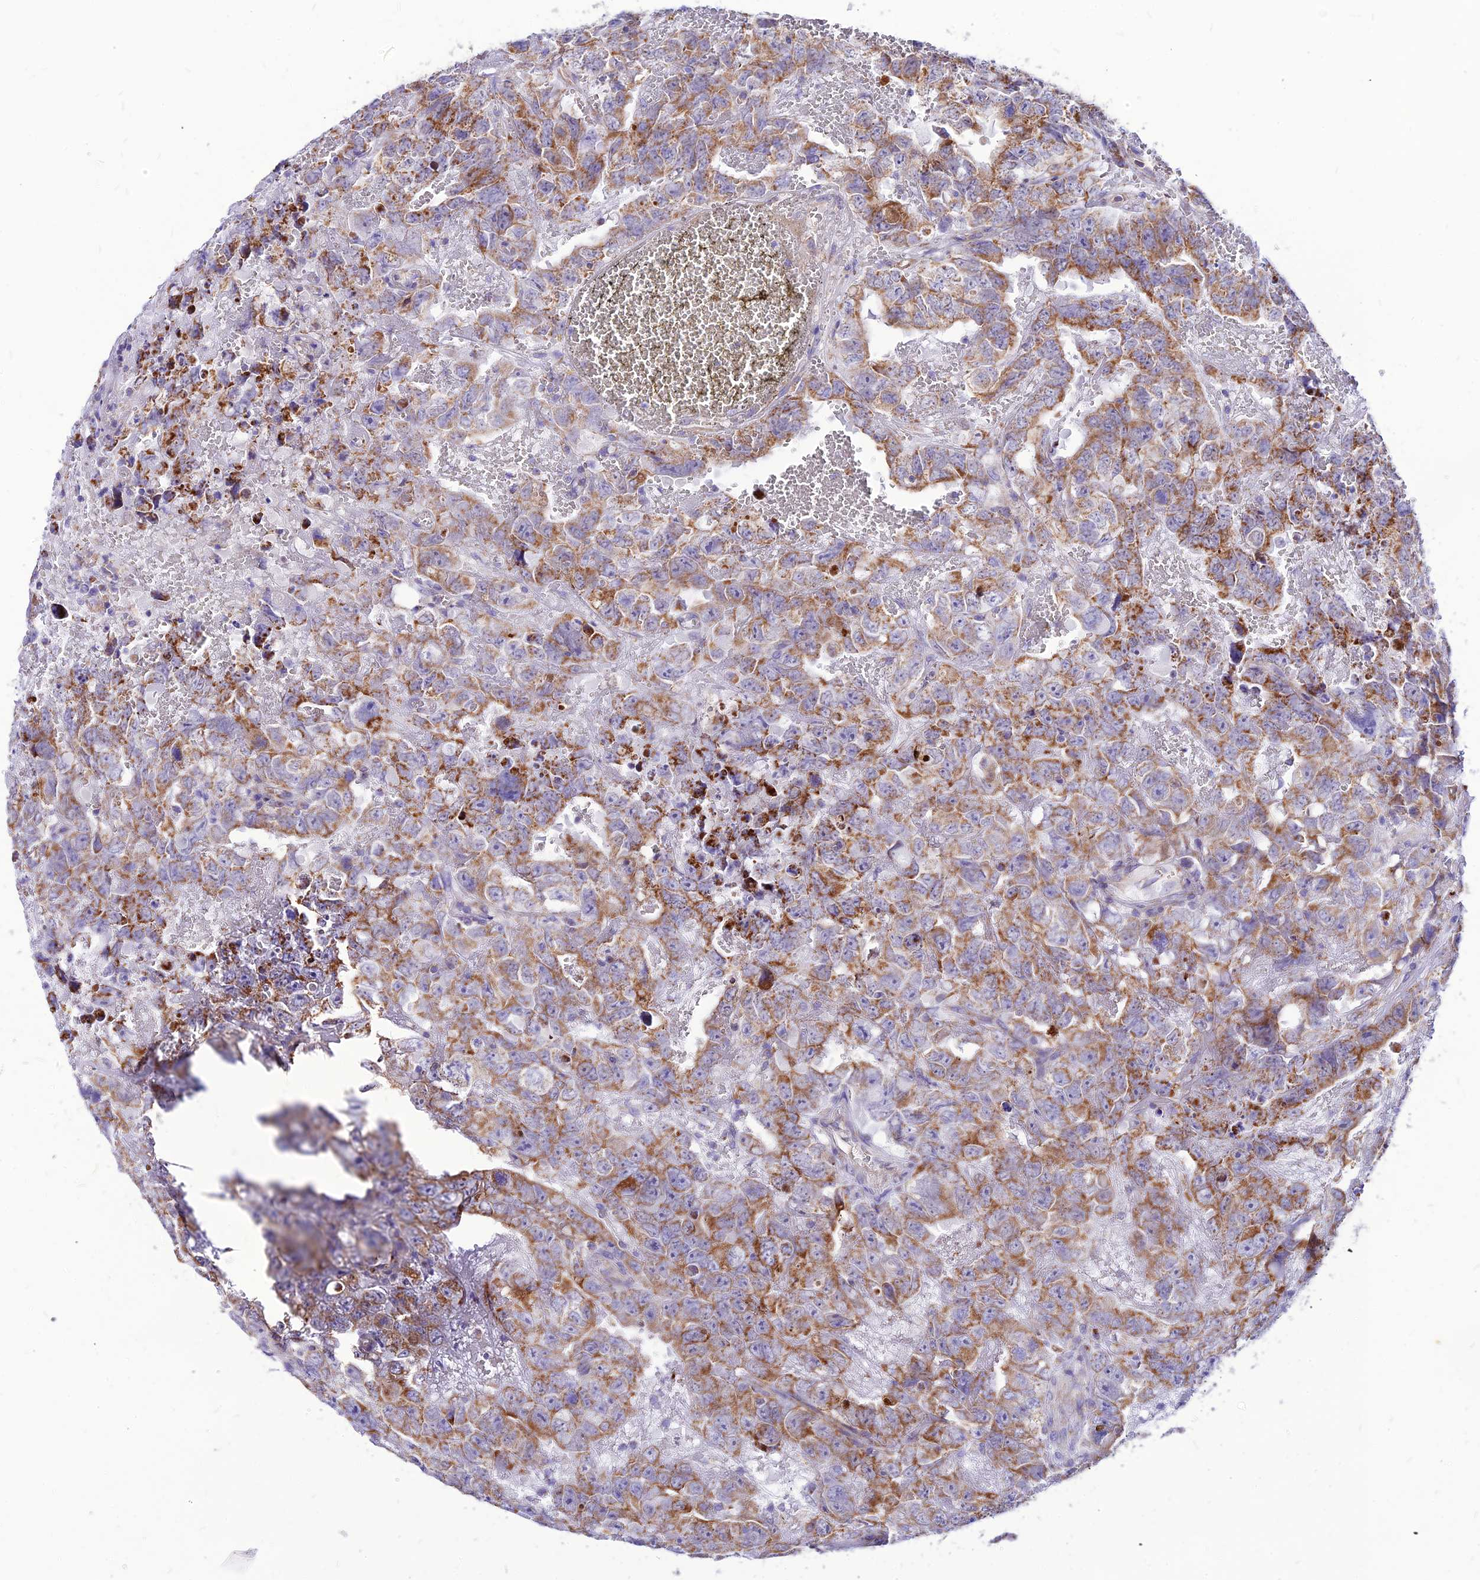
{"staining": {"intensity": "moderate", "quantity": ">75%", "location": "cytoplasmic/membranous"}, "tissue": "testis cancer", "cell_type": "Tumor cells", "image_type": "cancer", "snomed": [{"axis": "morphology", "description": "Carcinoma, Embryonal, NOS"}, {"axis": "topography", "description": "Testis"}], "caption": "Brown immunohistochemical staining in human testis cancer (embryonal carcinoma) reveals moderate cytoplasmic/membranous positivity in approximately >75% of tumor cells.", "gene": "ECI1", "patient": {"sex": "male", "age": 45}}